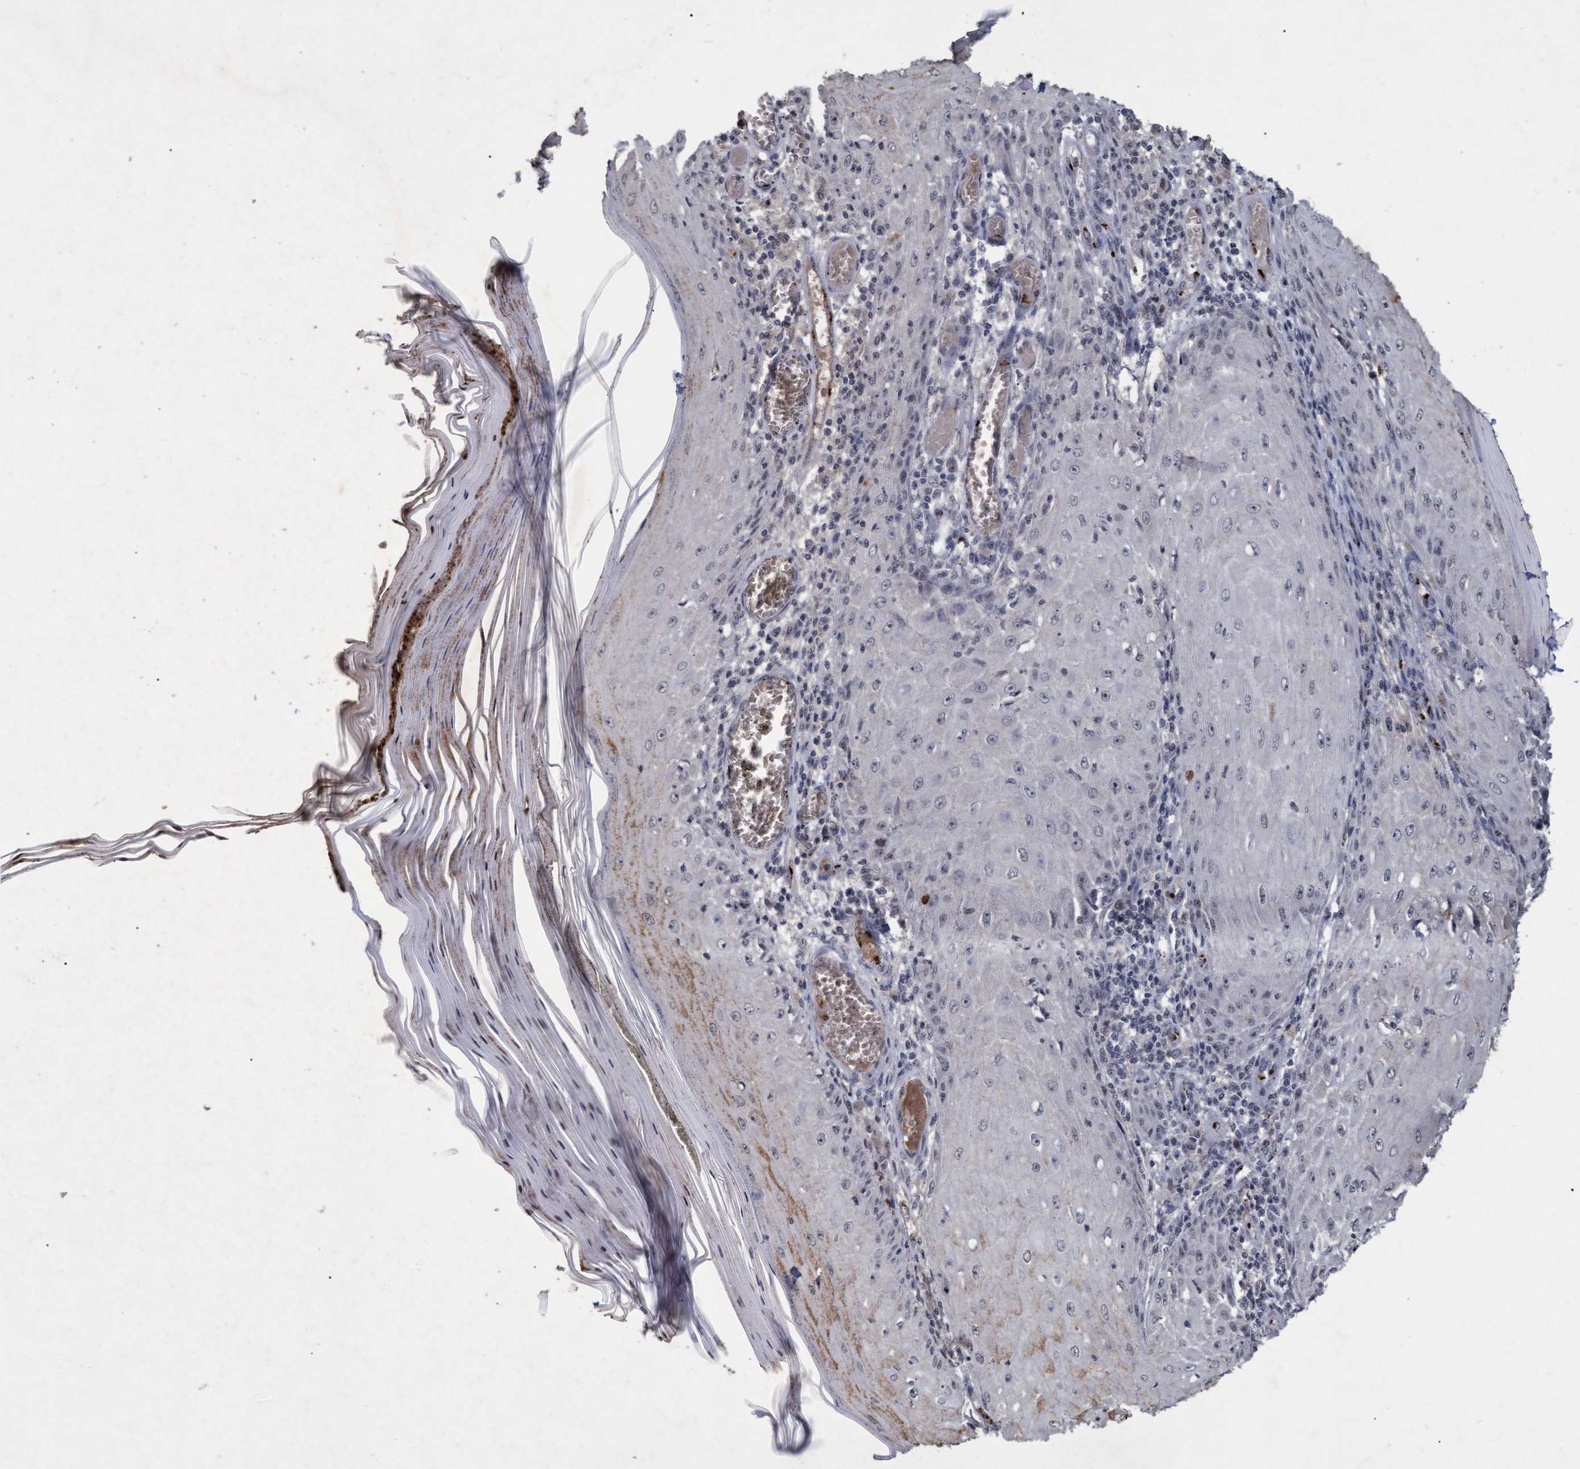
{"staining": {"intensity": "negative", "quantity": "none", "location": "none"}, "tissue": "skin cancer", "cell_type": "Tumor cells", "image_type": "cancer", "snomed": [{"axis": "morphology", "description": "Squamous cell carcinoma, NOS"}, {"axis": "topography", "description": "Skin"}], "caption": "Skin cancer (squamous cell carcinoma) stained for a protein using immunohistochemistry (IHC) reveals no positivity tumor cells.", "gene": "GALC", "patient": {"sex": "female", "age": 73}}